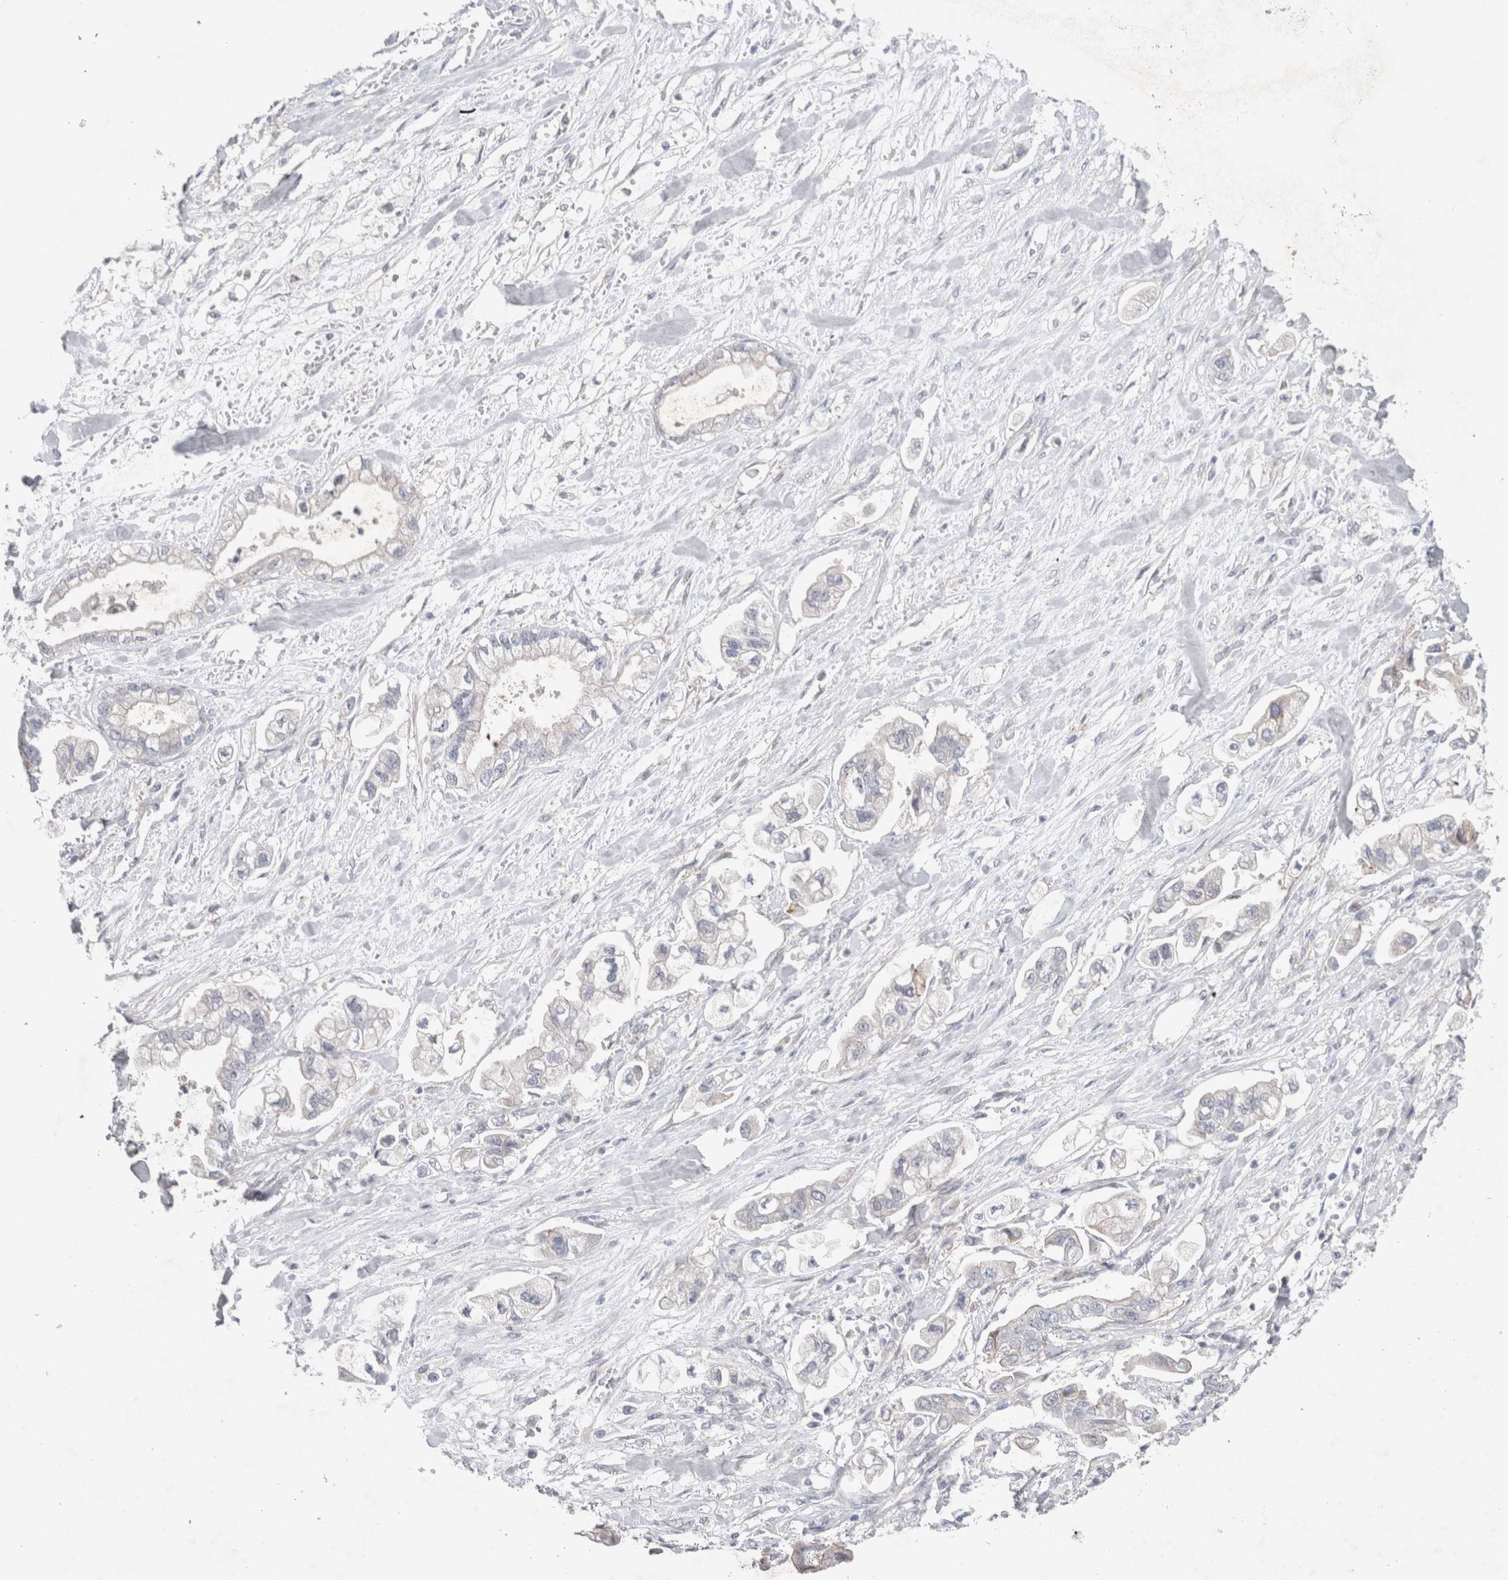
{"staining": {"intensity": "negative", "quantity": "none", "location": "none"}, "tissue": "stomach cancer", "cell_type": "Tumor cells", "image_type": "cancer", "snomed": [{"axis": "morphology", "description": "Normal tissue, NOS"}, {"axis": "morphology", "description": "Adenocarcinoma, NOS"}, {"axis": "topography", "description": "Stomach"}], "caption": "Immunohistochemical staining of human stomach adenocarcinoma exhibits no significant staining in tumor cells.", "gene": "BICD2", "patient": {"sex": "male", "age": 62}}